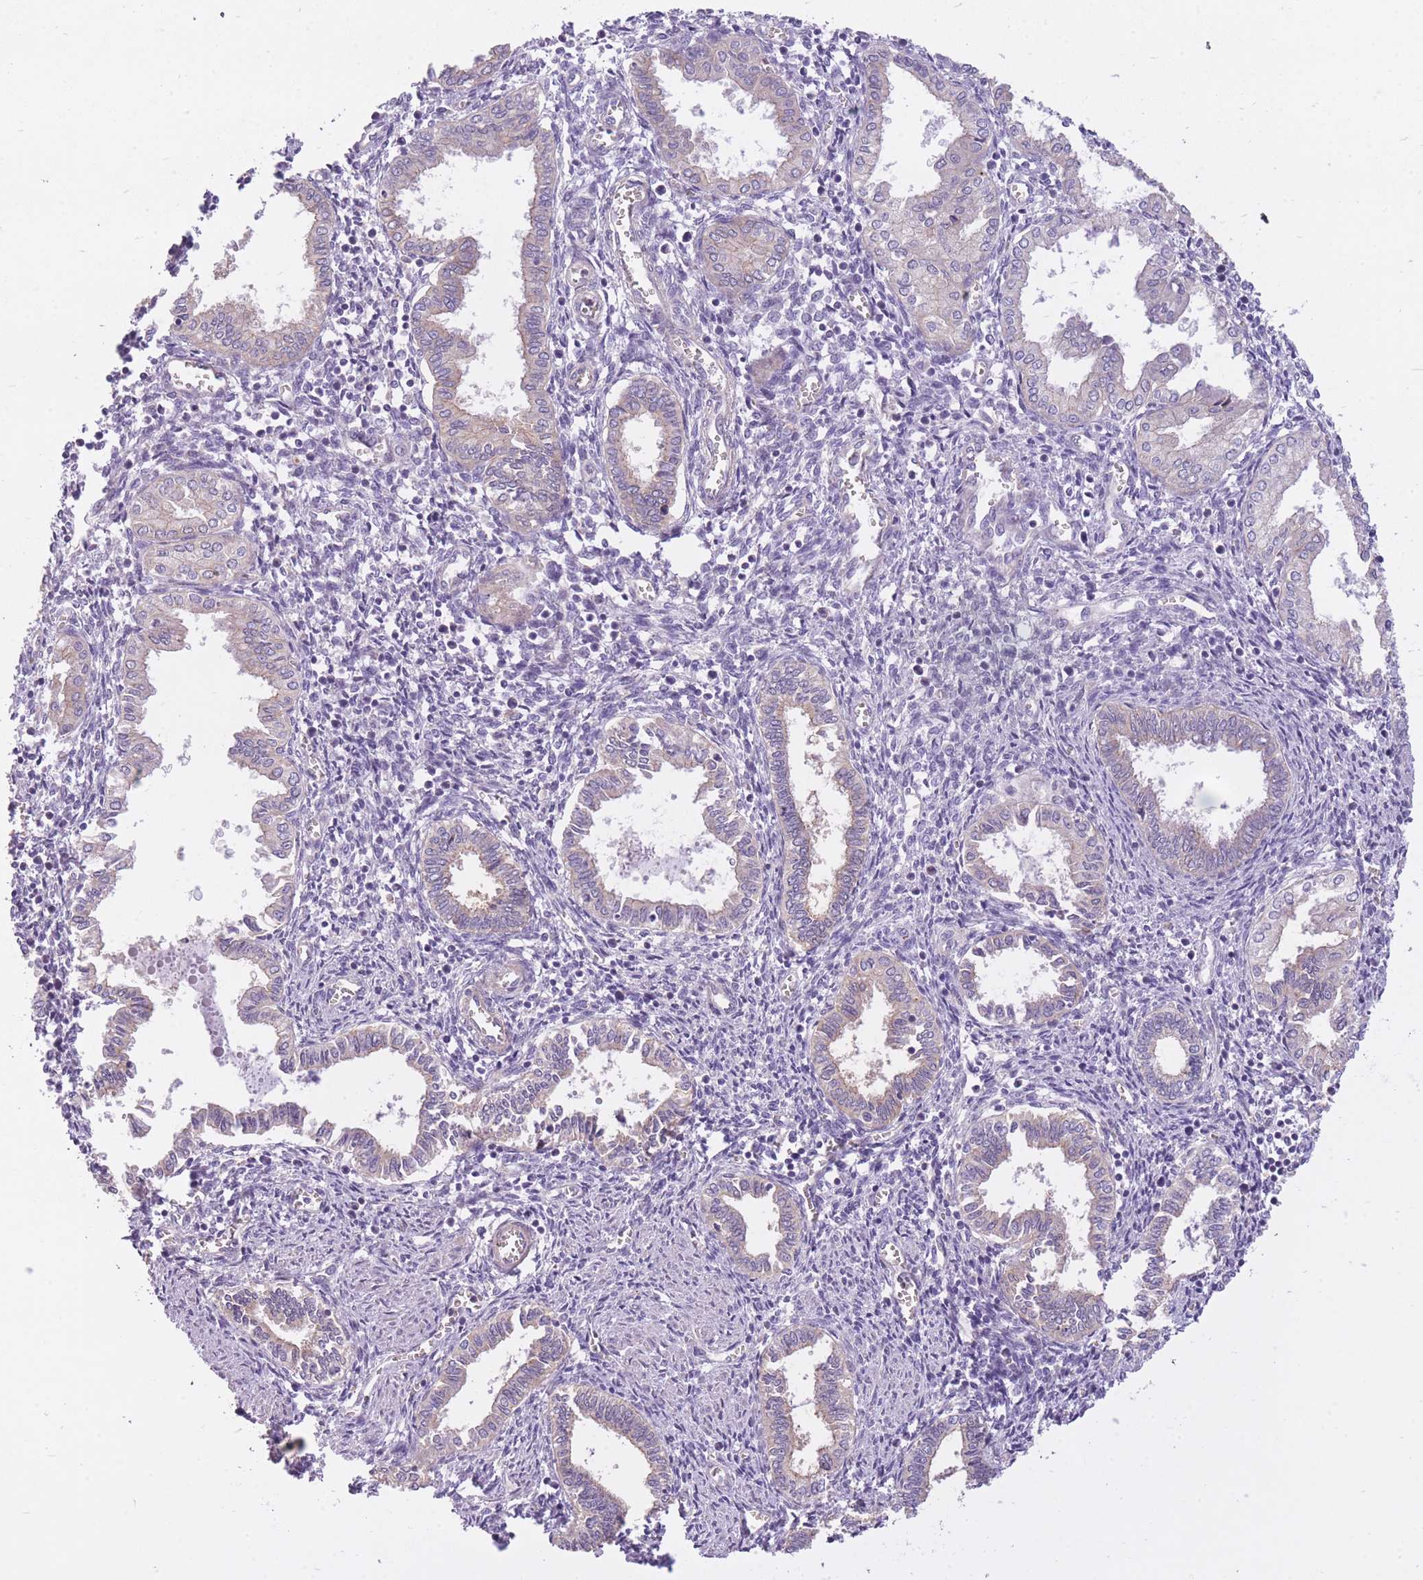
{"staining": {"intensity": "negative", "quantity": "none", "location": "none"}, "tissue": "endometrium", "cell_type": "Cells in endometrial stroma", "image_type": "normal", "snomed": [{"axis": "morphology", "description": "Normal tissue, NOS"}, {"axis": "topography", "description": "Endometrium"}], "caption": "Protein analysis of benign endometrium demonstrates no significant positivity in cells in endometrial stroma. The staining is performed using DAB (3,3'-diaminobenzidine) brown chromogen with nuclei counter-stained in using hematoxylin.", "gene": "REV1", "patient": {"sex": "female", "age": 37}}